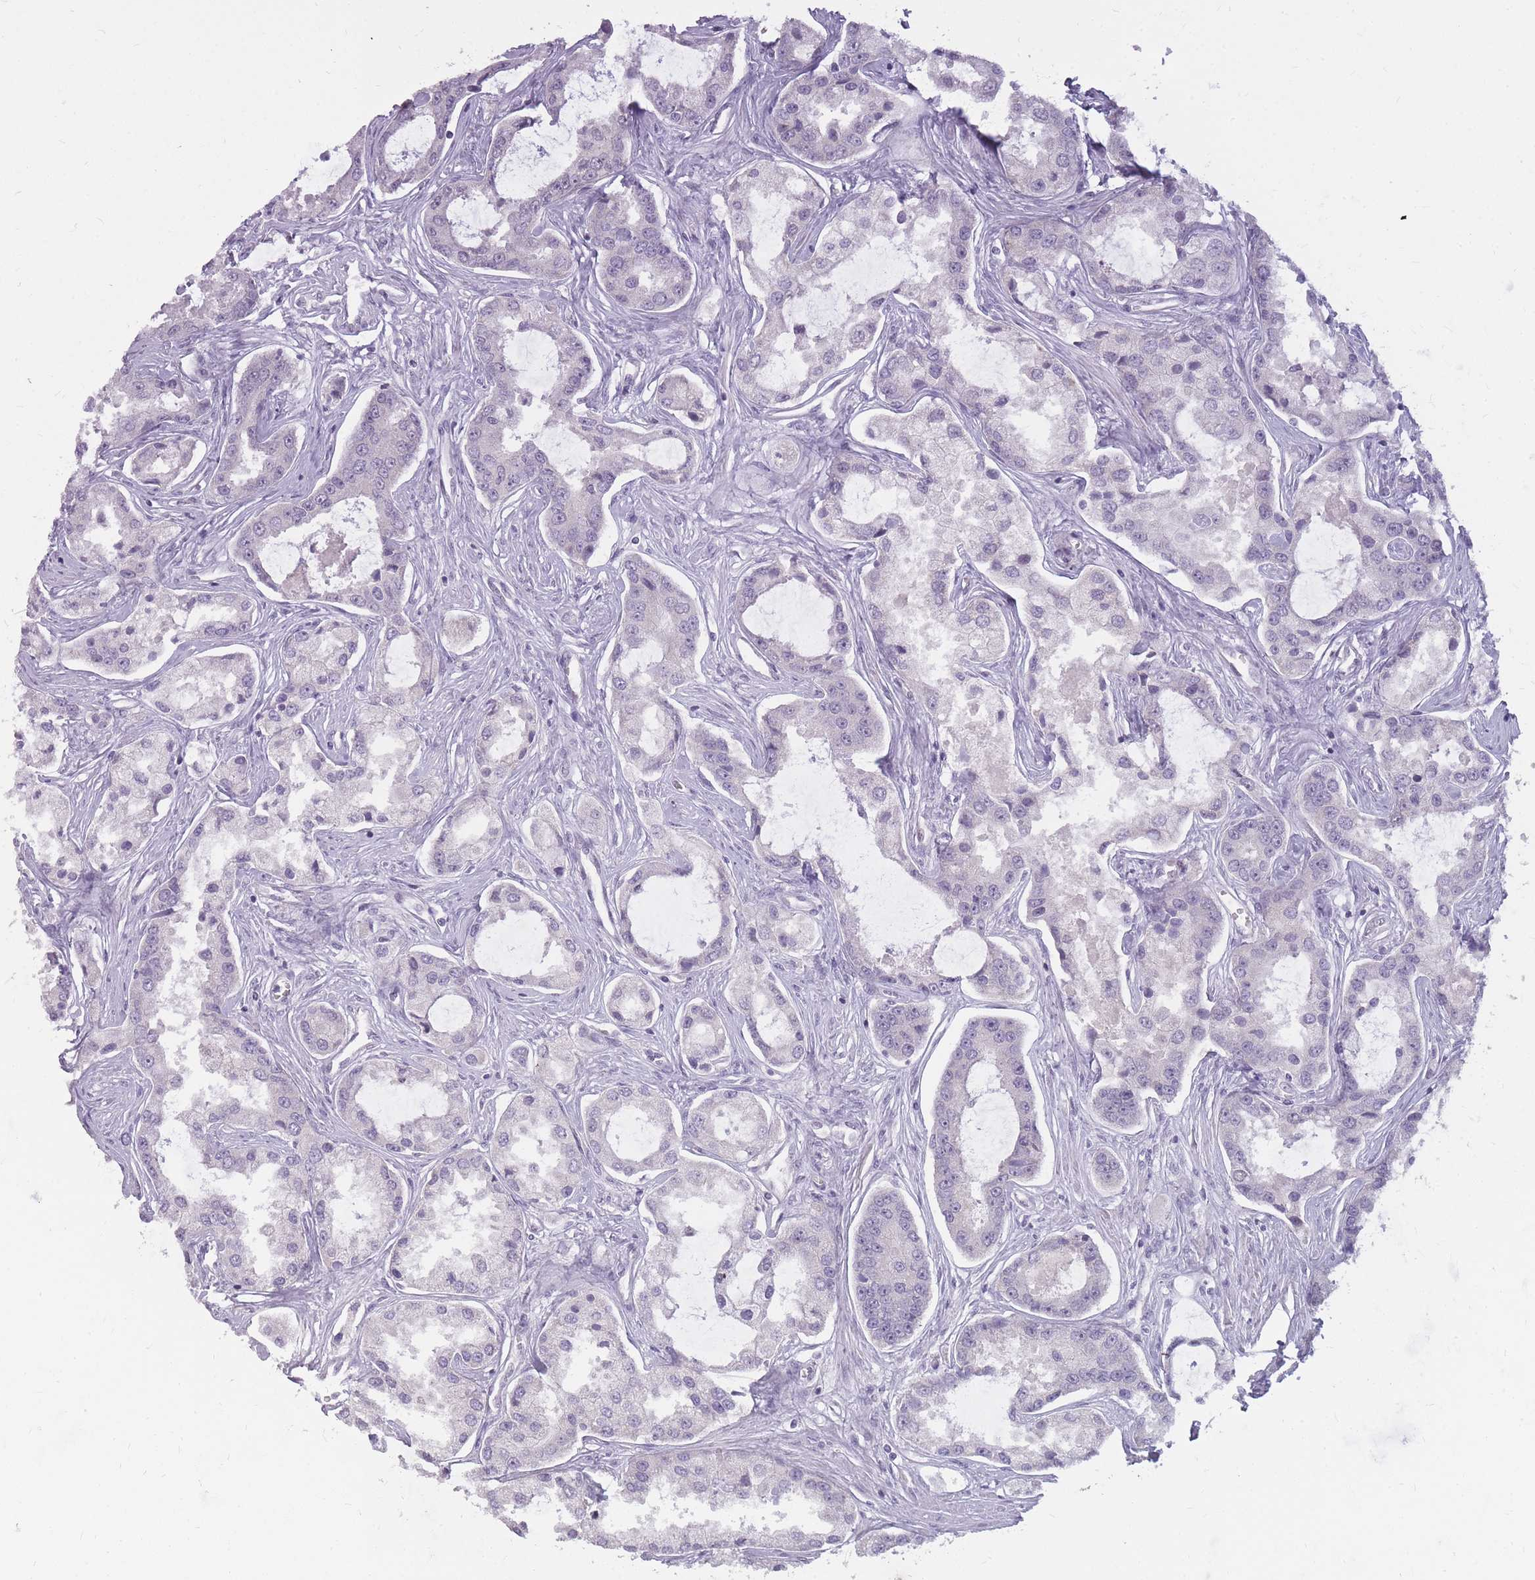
{"staining": {"intensity": "negative", "quantity": "none", "location": "none"}, "tissue": "prostate cancer", "cell_type": "Tumor cells", "image_type": "cancer", "snomed": [{"axis": "morphology", "description": "Adenocarcinoma, Low grade"}, {"axis": "topography", "description": "Prostate"}], "caption": "A photomicrograph of adenocarcinoma (low-grade) (prostate) stained for a protein demonstrates no brown staining in tumor cells.", "gene": "POMZP3", "patient": {"sex": "male", "age": 68}}